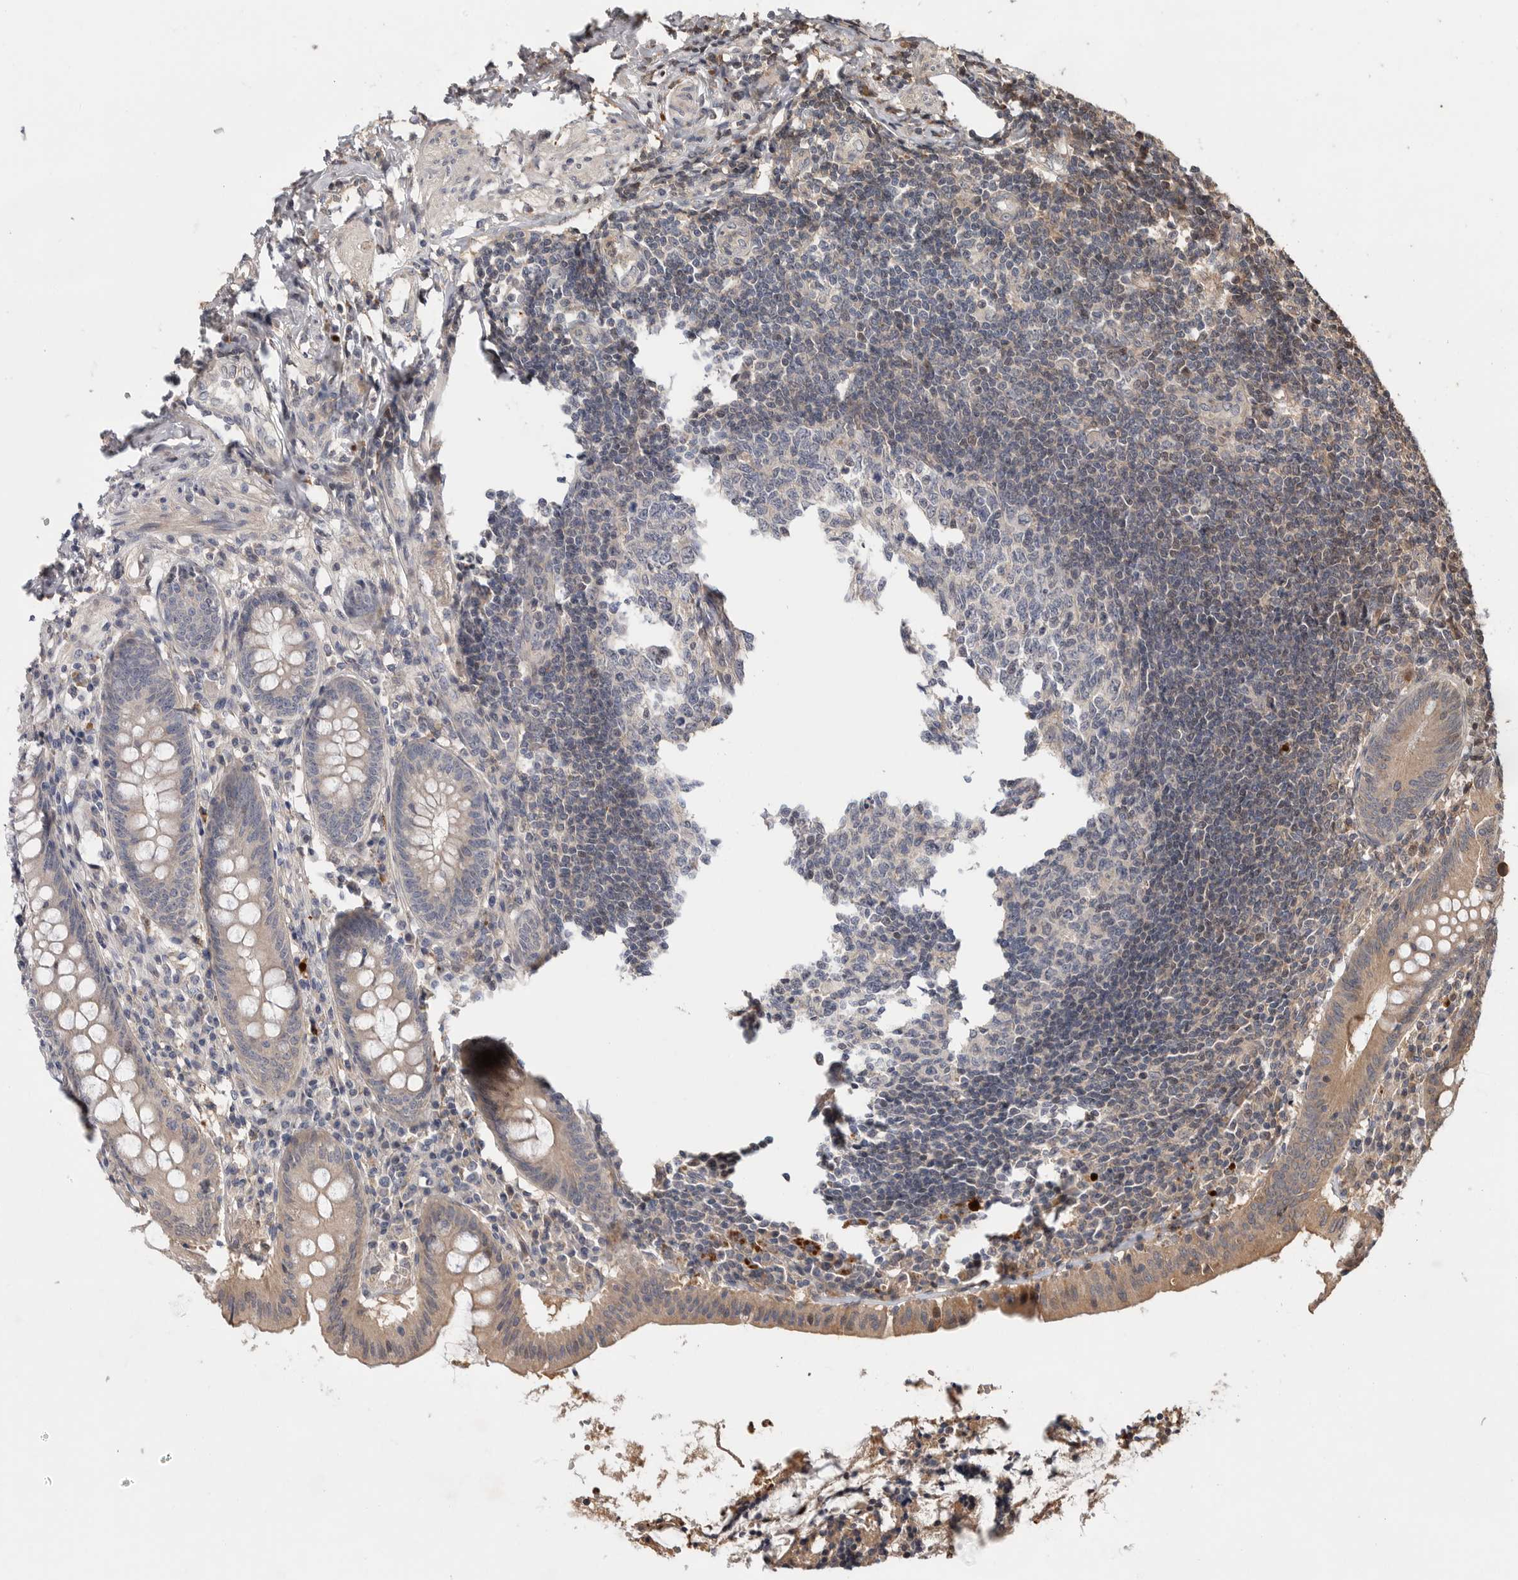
{"staining": {"intensity": "weak", "quantity": "25%-75%", "location": "cytoplasmic/membranous"}, "tissue": "appendix", "cell_type": "Glandular cells", "image_type": "normal", "snomed": [{"axis": "morphology", "description": "Normal tissue, NOS"}, {"axis": "topography", "description": "Appendix"}], "caption": "The micrograph displays staining of benign appendix, revealing weak cytoplasmic/membranous protein staining (brown color) within glandular cells.", "gene": "VN1R4", "patient": {"sex": "female", "age": 54}}